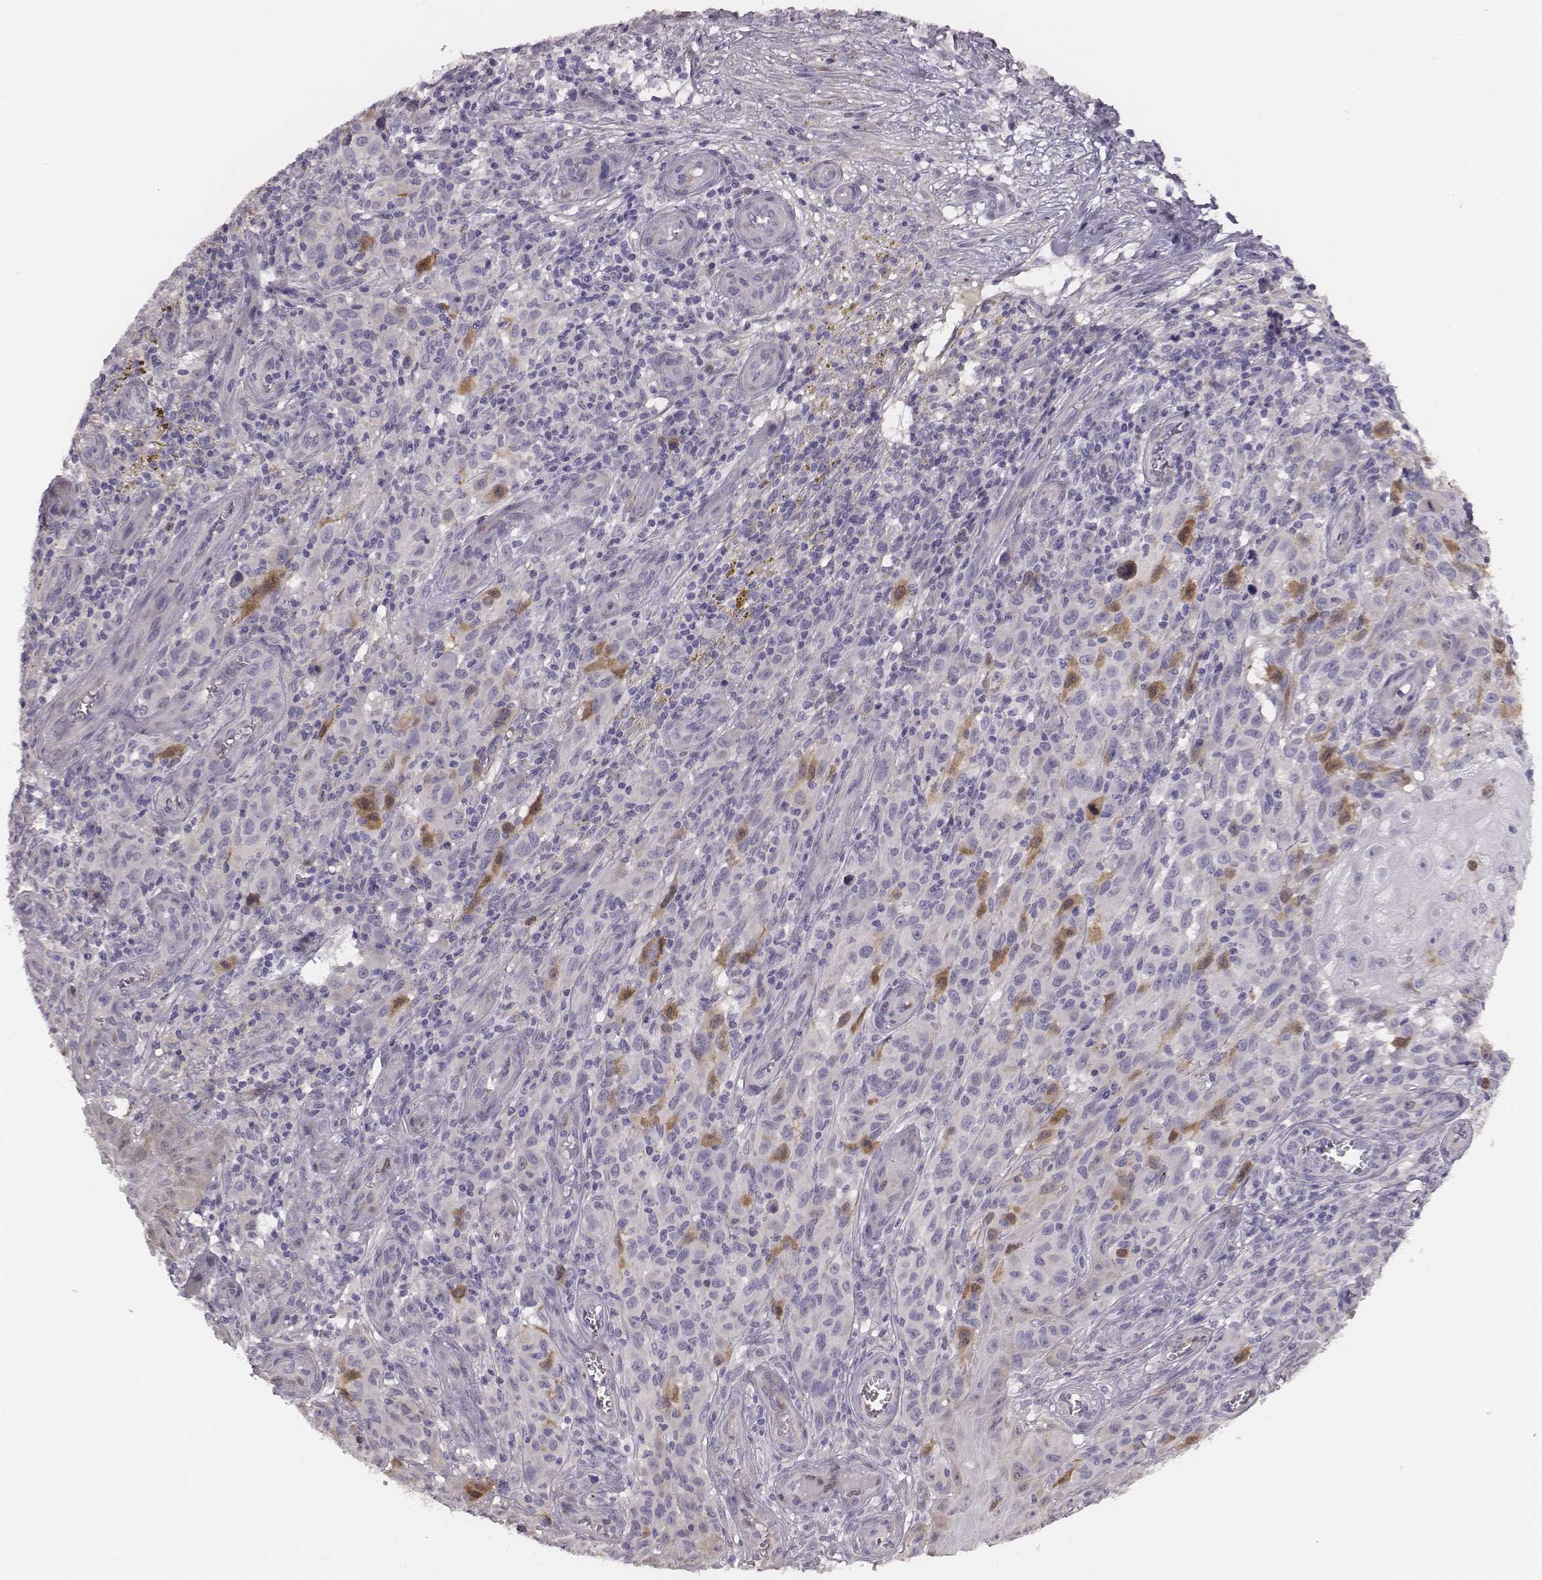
{"staining": {"intensity": "negative", "quantity": "none", "location": "none"}, "tissue": "melanoma", "cell_type": "Tumor cells", "image_type": "cancer", "snomed": [{"axis": "morphology", "description": "Malignant melanoma, NOS"}, {"axis": "topography", "description": "Skin"}], "caption": "The photomicrograph demonstrates no staining of tumor cells in melanoma.", "gene": "PBK", "patient": {"sex": "female", "age": 53}}